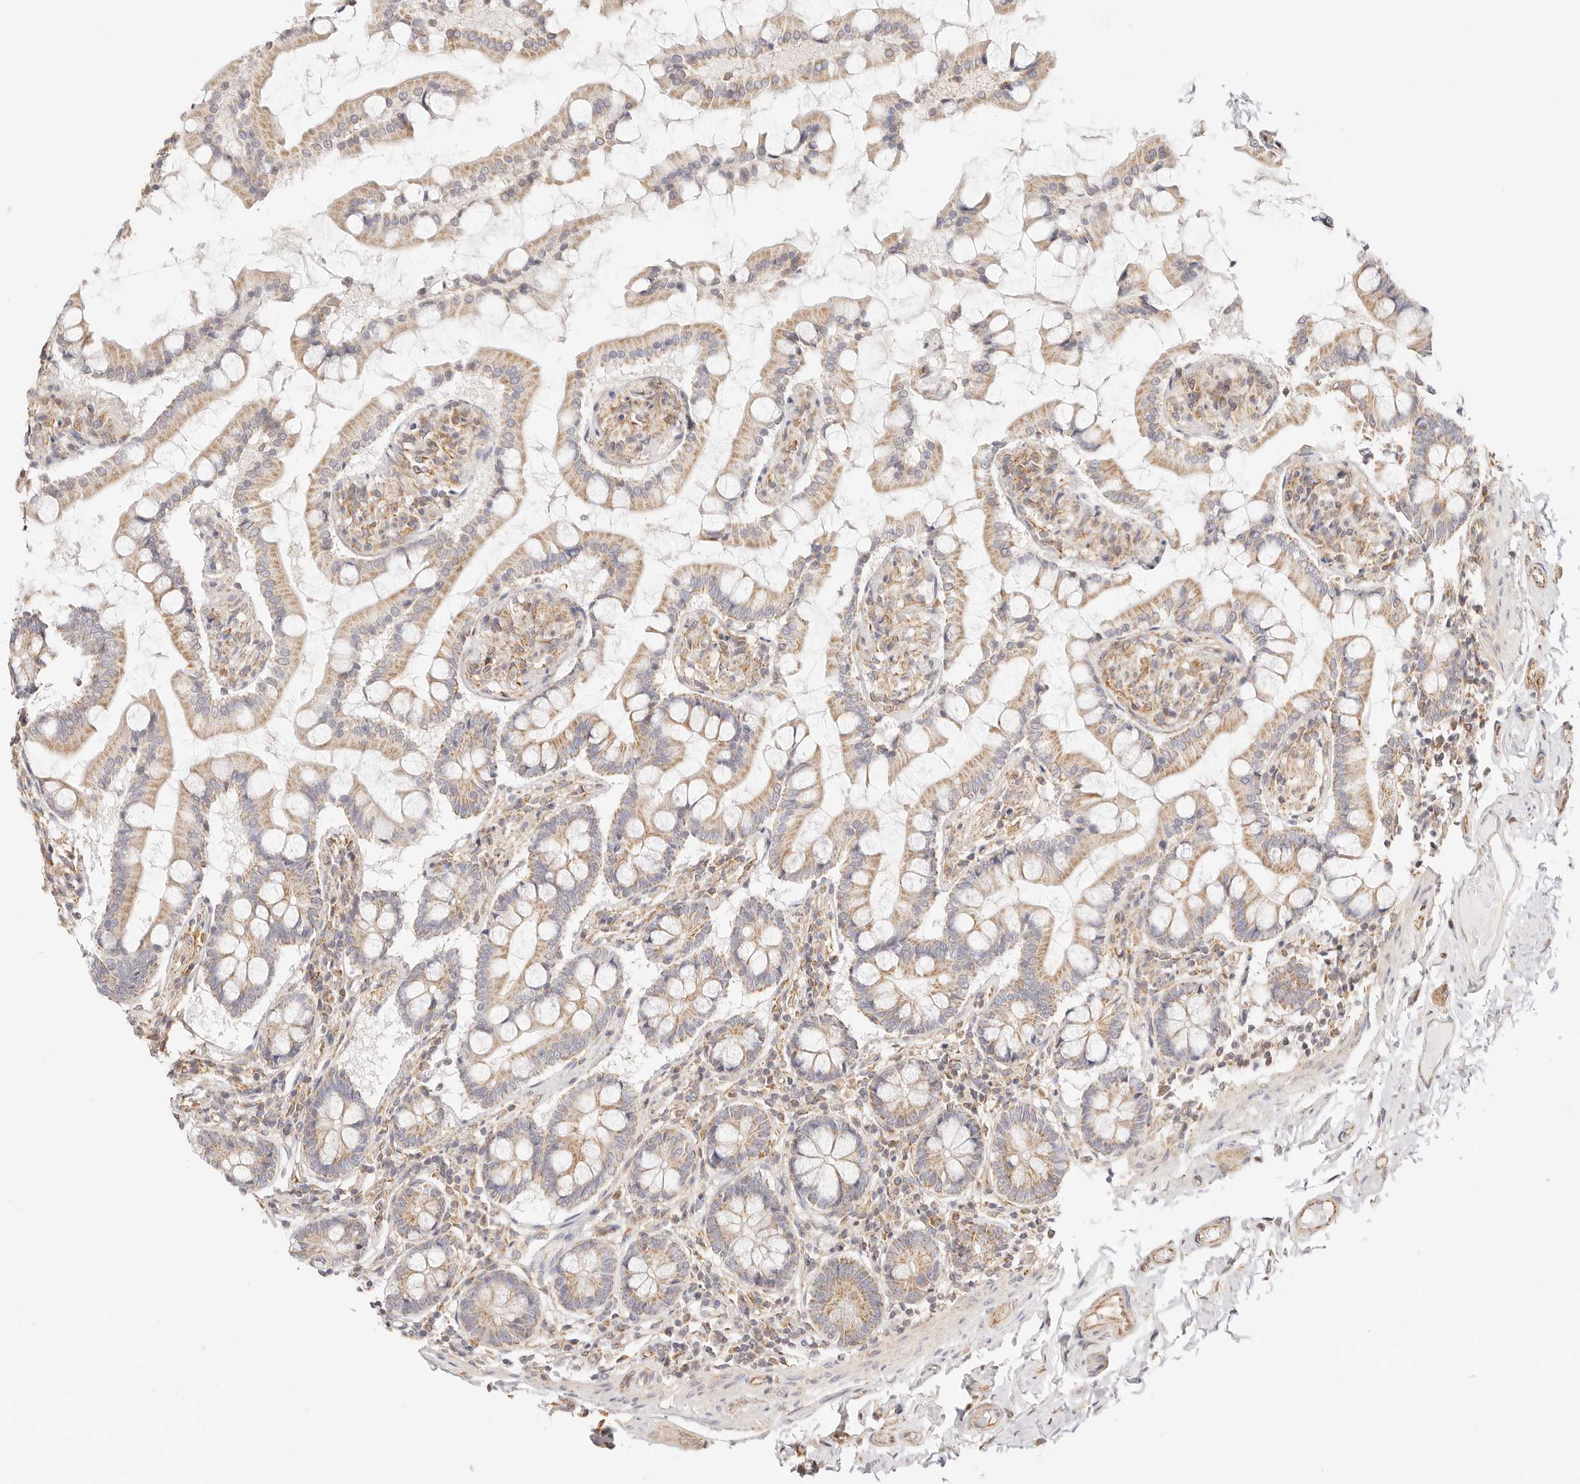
{"staining": {"intensity": "weak", "quantity": ">75%", "location": "cytoplasmic/membranous"}, "tissue": "small intestine", "cell_type": "Glandular cells", "image_type": "normal", "snomed": [{"axis": "morphology", "description": "Normal tissue, NOS"}, {"axis": "topography", "description": "Small intestine"}], "caption": "A brown stain shows weak cytoplasmic/membranous staining of a protein in glandular cells of normal small intestine. (IHC, brightfield microscopy, high magnification).", "gene": "ZC3H11A", "patient": {"sex": "male", "age": 41}}